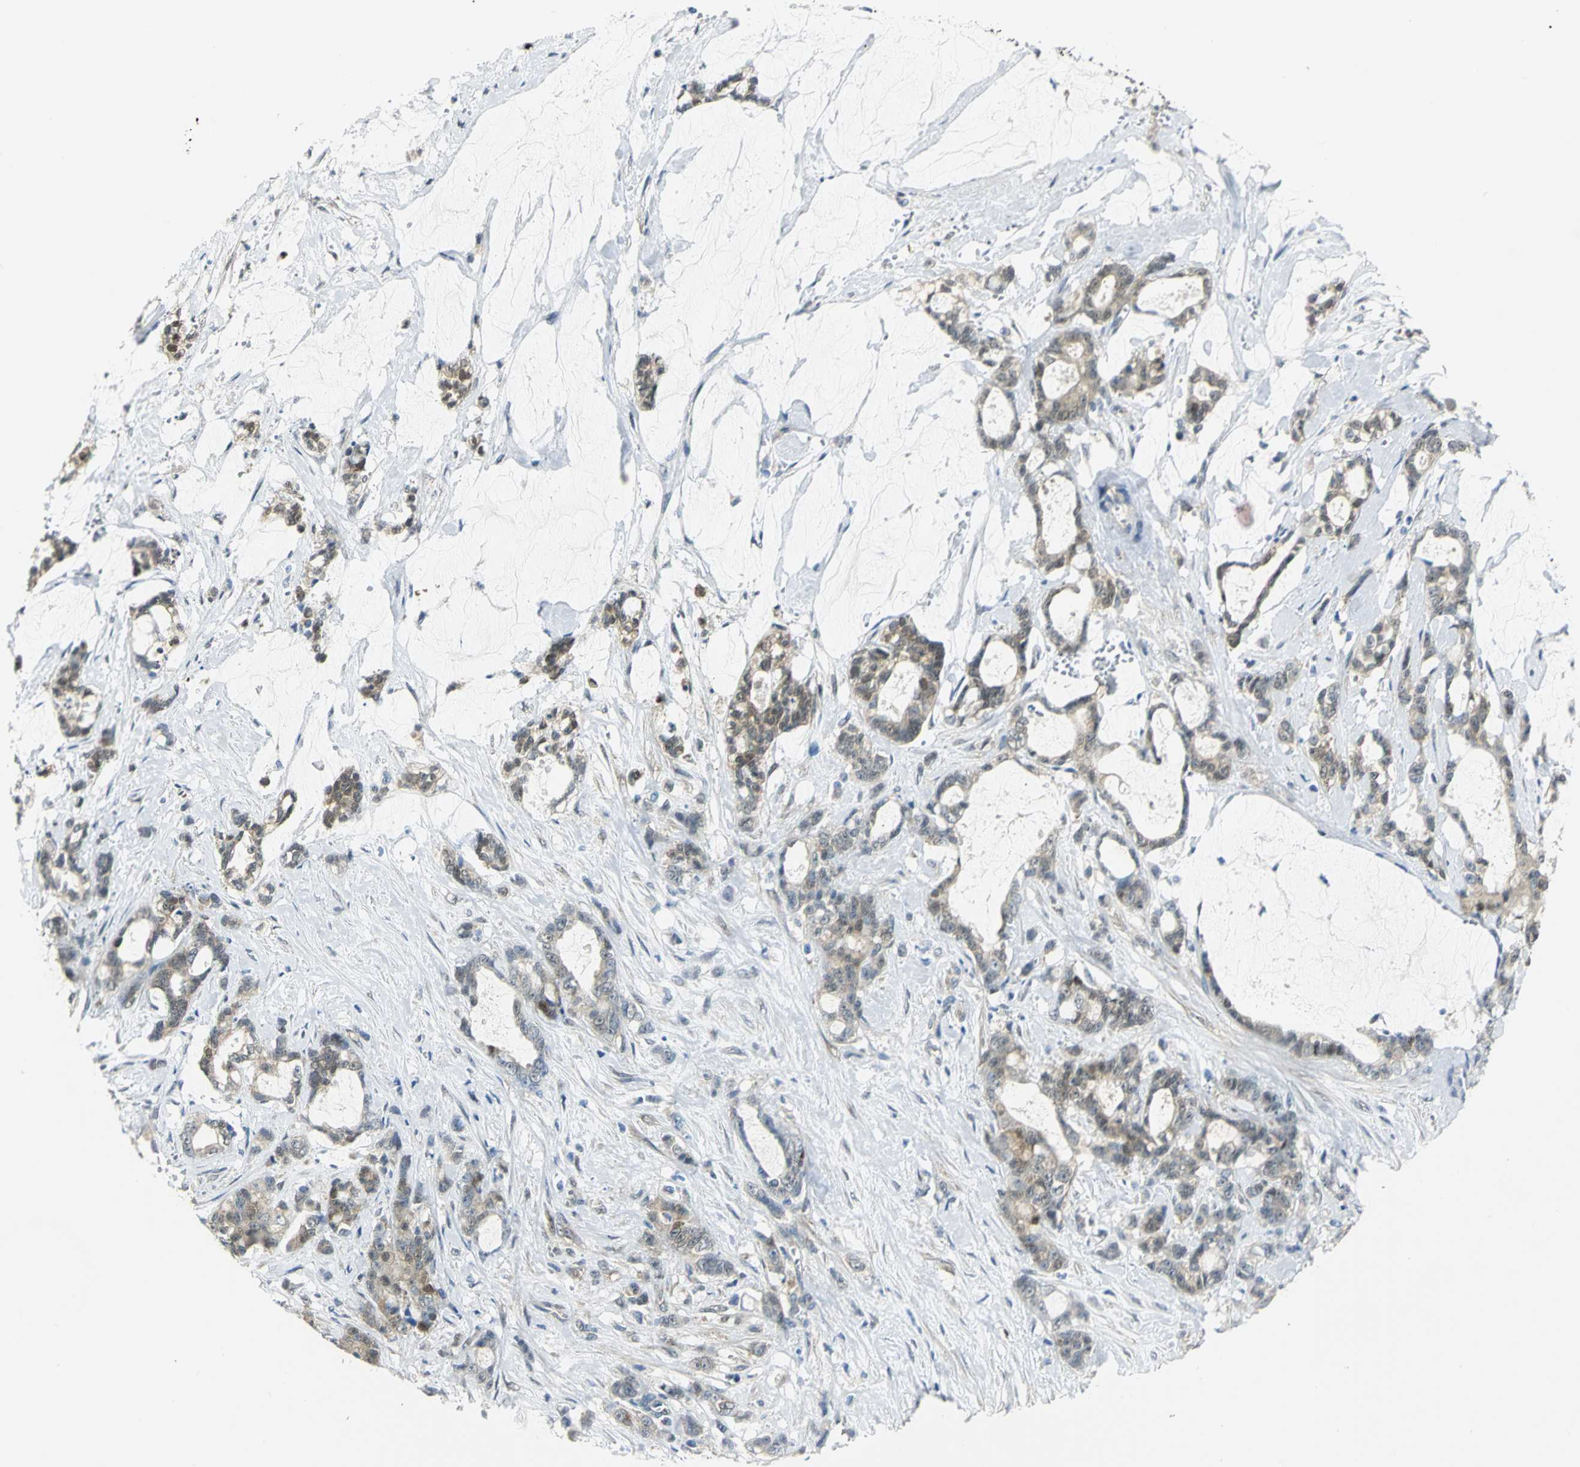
{"staining": {"intensity": "weak", "quantity": "25%-75%", "location": "cytoplasmic/membranous"}, "tissue": "pancreatic cancer", "cell_type": "Tumor cells", "image_type": "cancer", "snomed": [{"axis": "morphology", "description": "Adenocarcinoma, NOS"}, {"axis": "topography", "description": "Pancreas"}], "caption": "Human adenocarcinoma (pancreatic) stained for a protein (brown) shows weak cytoplasmic/membranous positive staining in about 25%-75% of tumor cells.", "gene": "PGM3", "patient": {"sex": "female", "age": 73}}